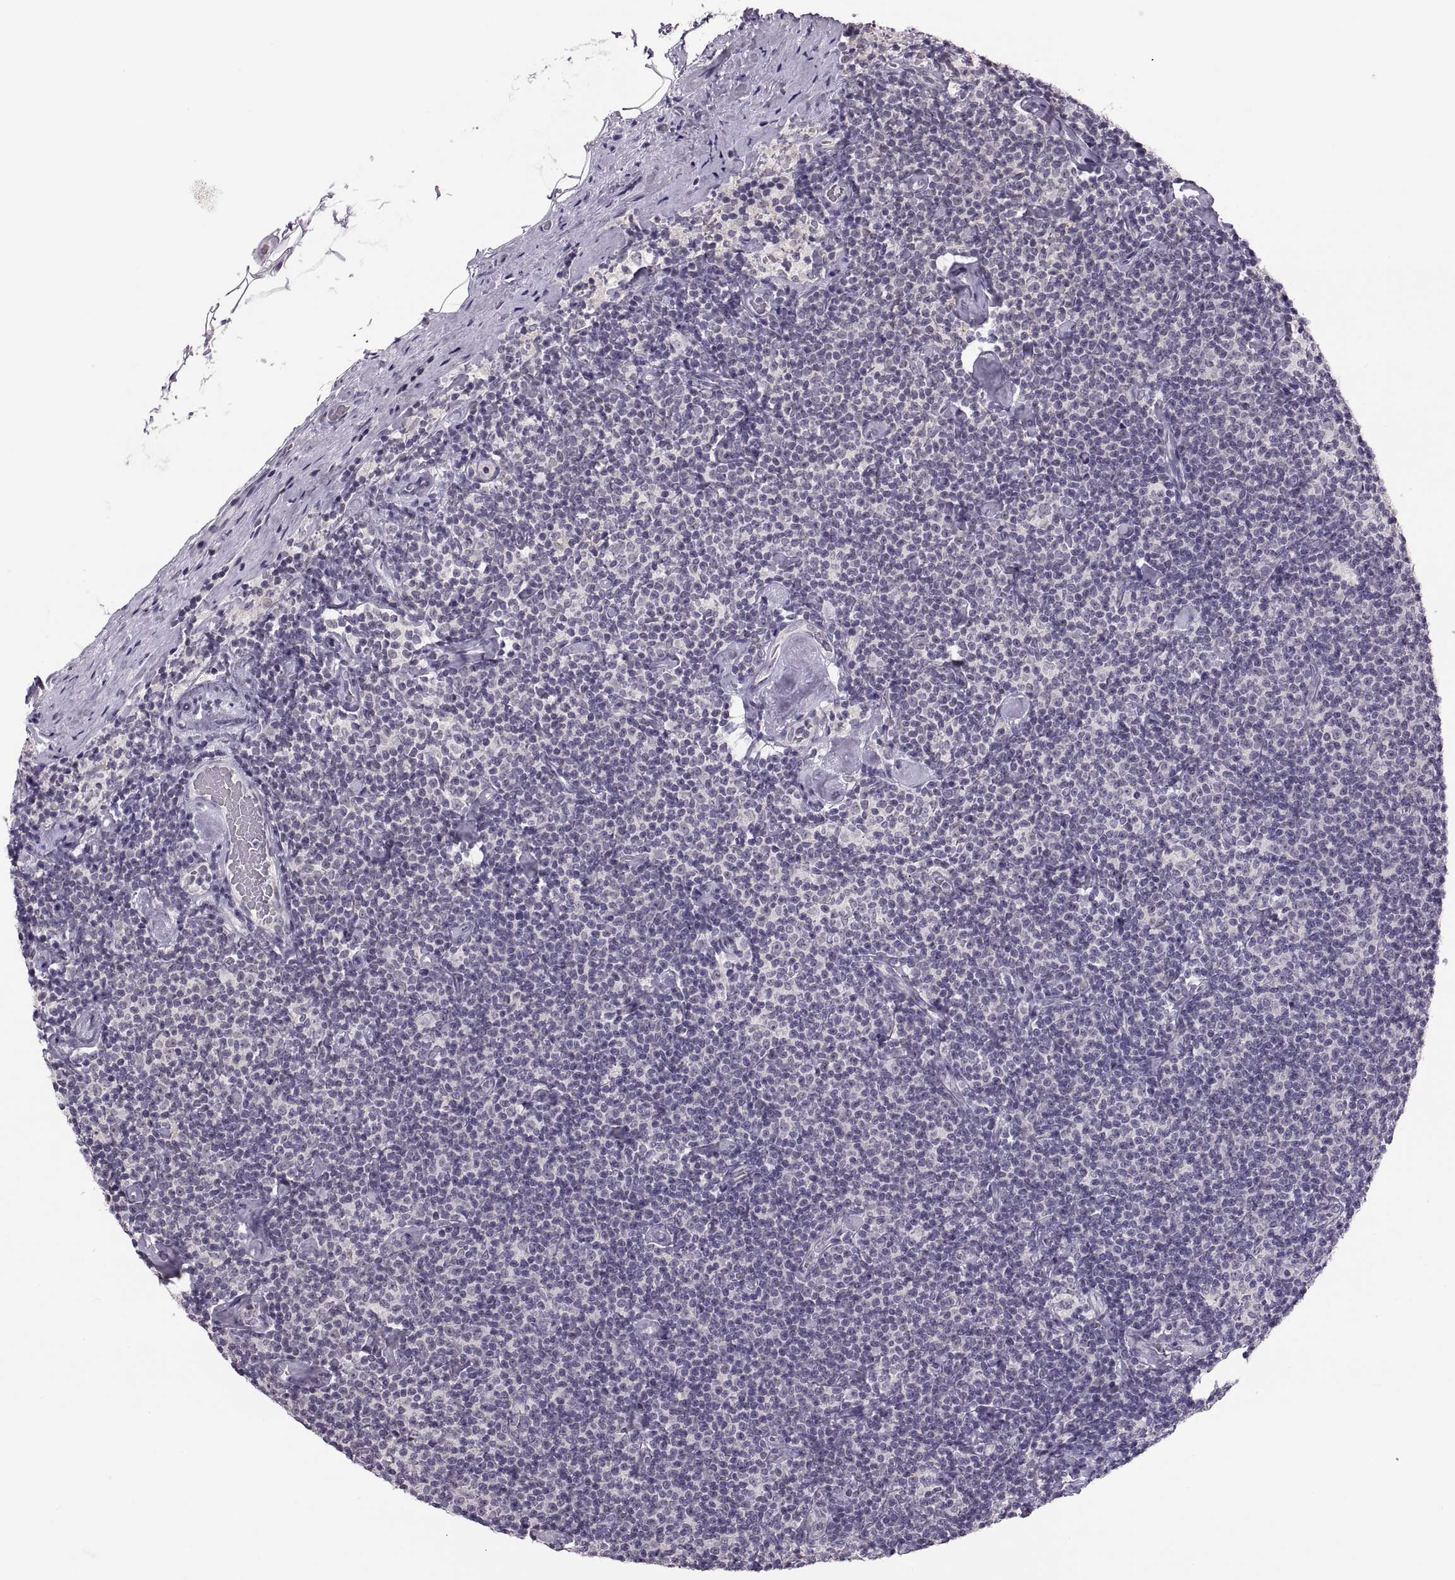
{"staining": {"intensity": "negative", "quantity": "none", "location": "none"}, "tissue": "lymphoma", "cell_type": "Tumor cells", "image_type": "cancer", "snomed": [{"axis": "morphology", "description": "Malignant lymphoma, non-Hodgkin's type, Low grade"}, {"axis": "topography", "description": "Lymph node"}], "caption": "Immunohistochemistry image of human low-grade malignant lymphoma, non-Hodgkin's type stained for a protein (brown), which demonstrates no expression in tumor cells.", "gene": "ADH6", "patient": {"sex": "male", "age": 81}}